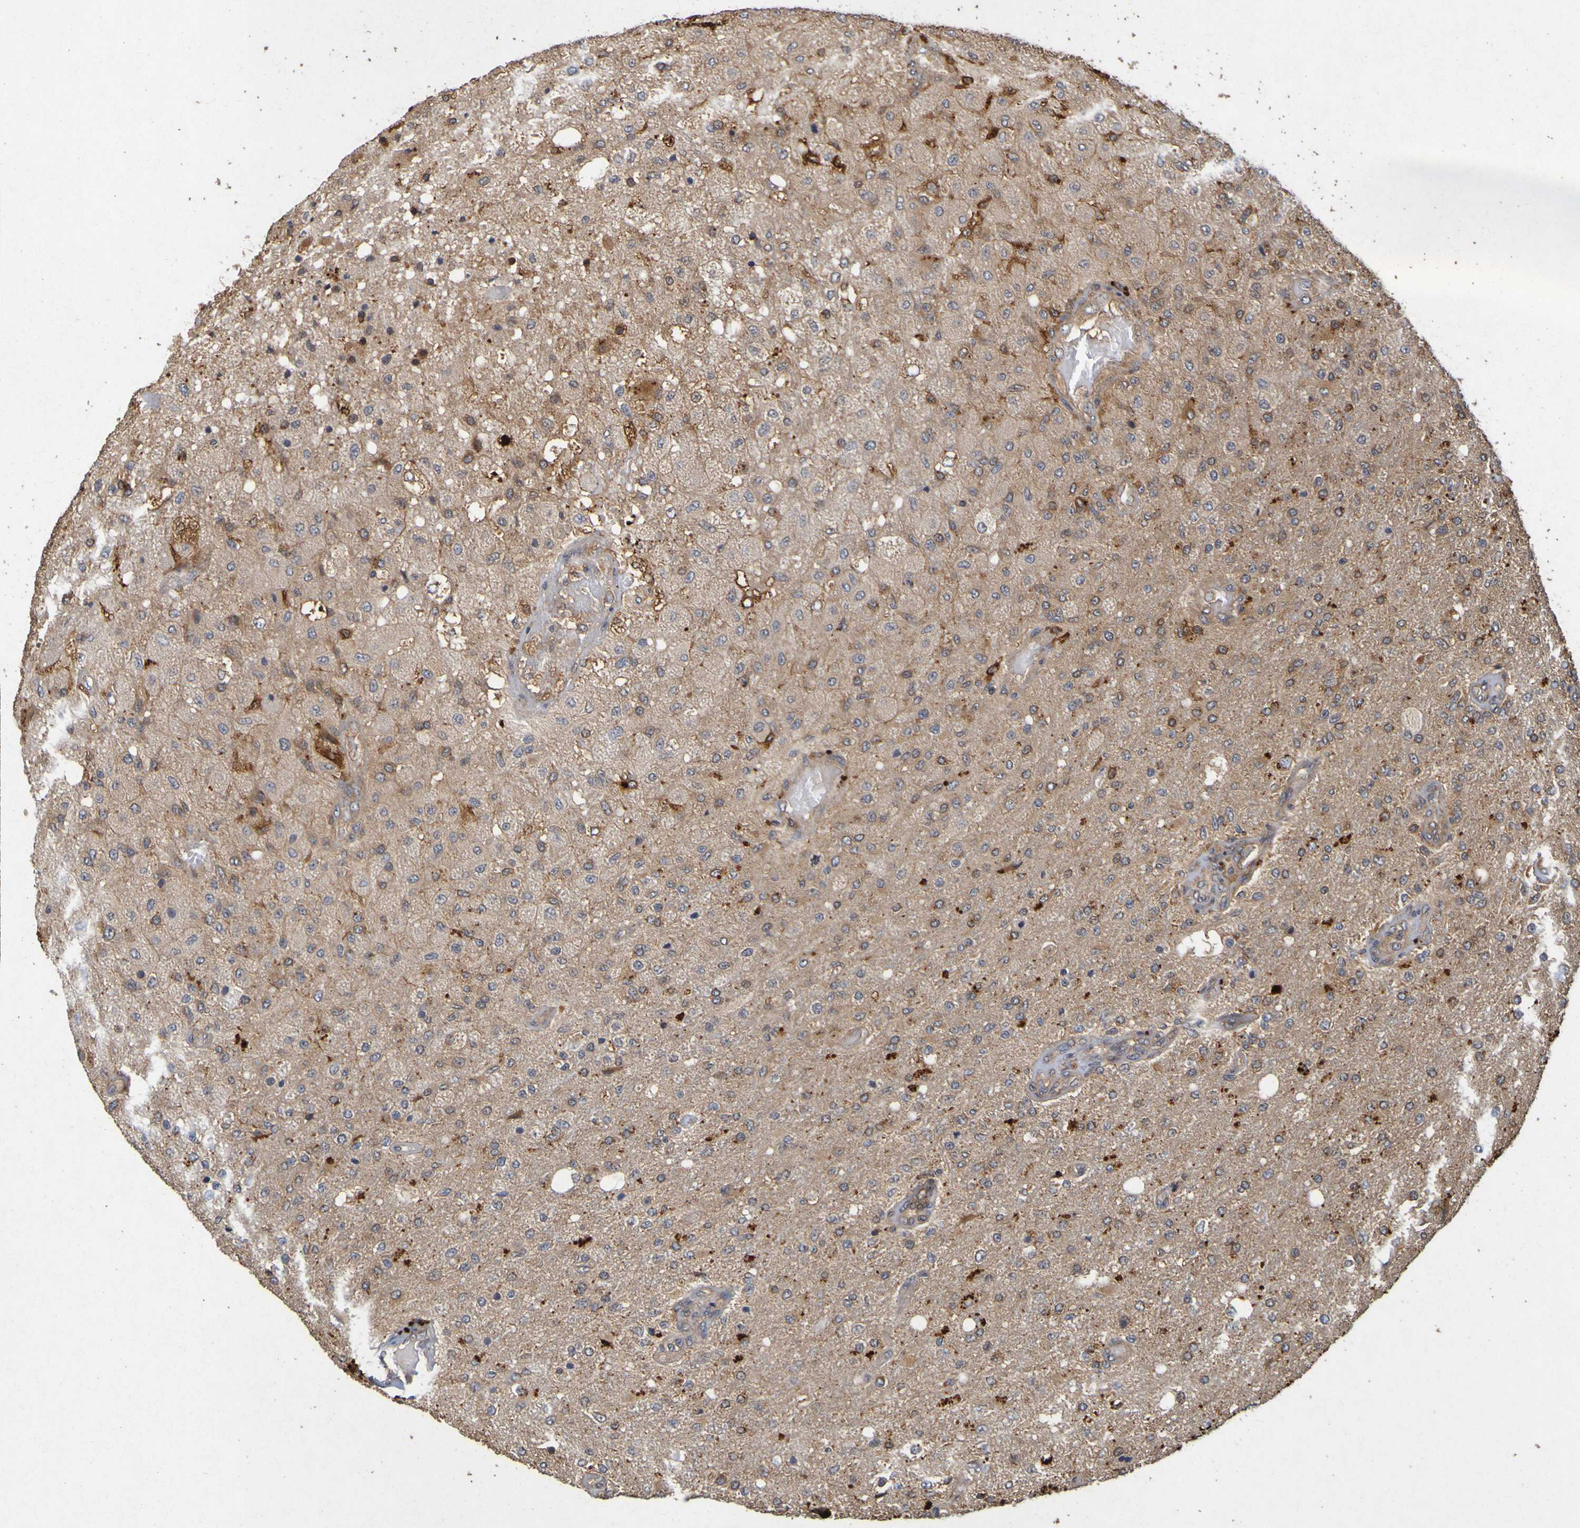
{"staining": {"intensity": "strong", "quantity": "25%-75%", "location": "cytoplasmic/membranous"}, "tissue": "glioma", "cell_type": "Tumor cells", "image_type": "cancer", "snomed": [{"axis": "morphology", "description": "Normal tissue, NOS"}, {"axis": "morphology", "description": "Glioma, malignant, High grade"}, {"axis": "topography", "description": "Cerebral cortex"}], "caption": "Immunohistochemical staining of human malignant high-grade glioma shows high levels of strong cytoplasmic/membranous protein expression in approximately 25%-75% of tumor cells.", "gene": "OCRL", "patient": {"sex": "male", "age": 77}}